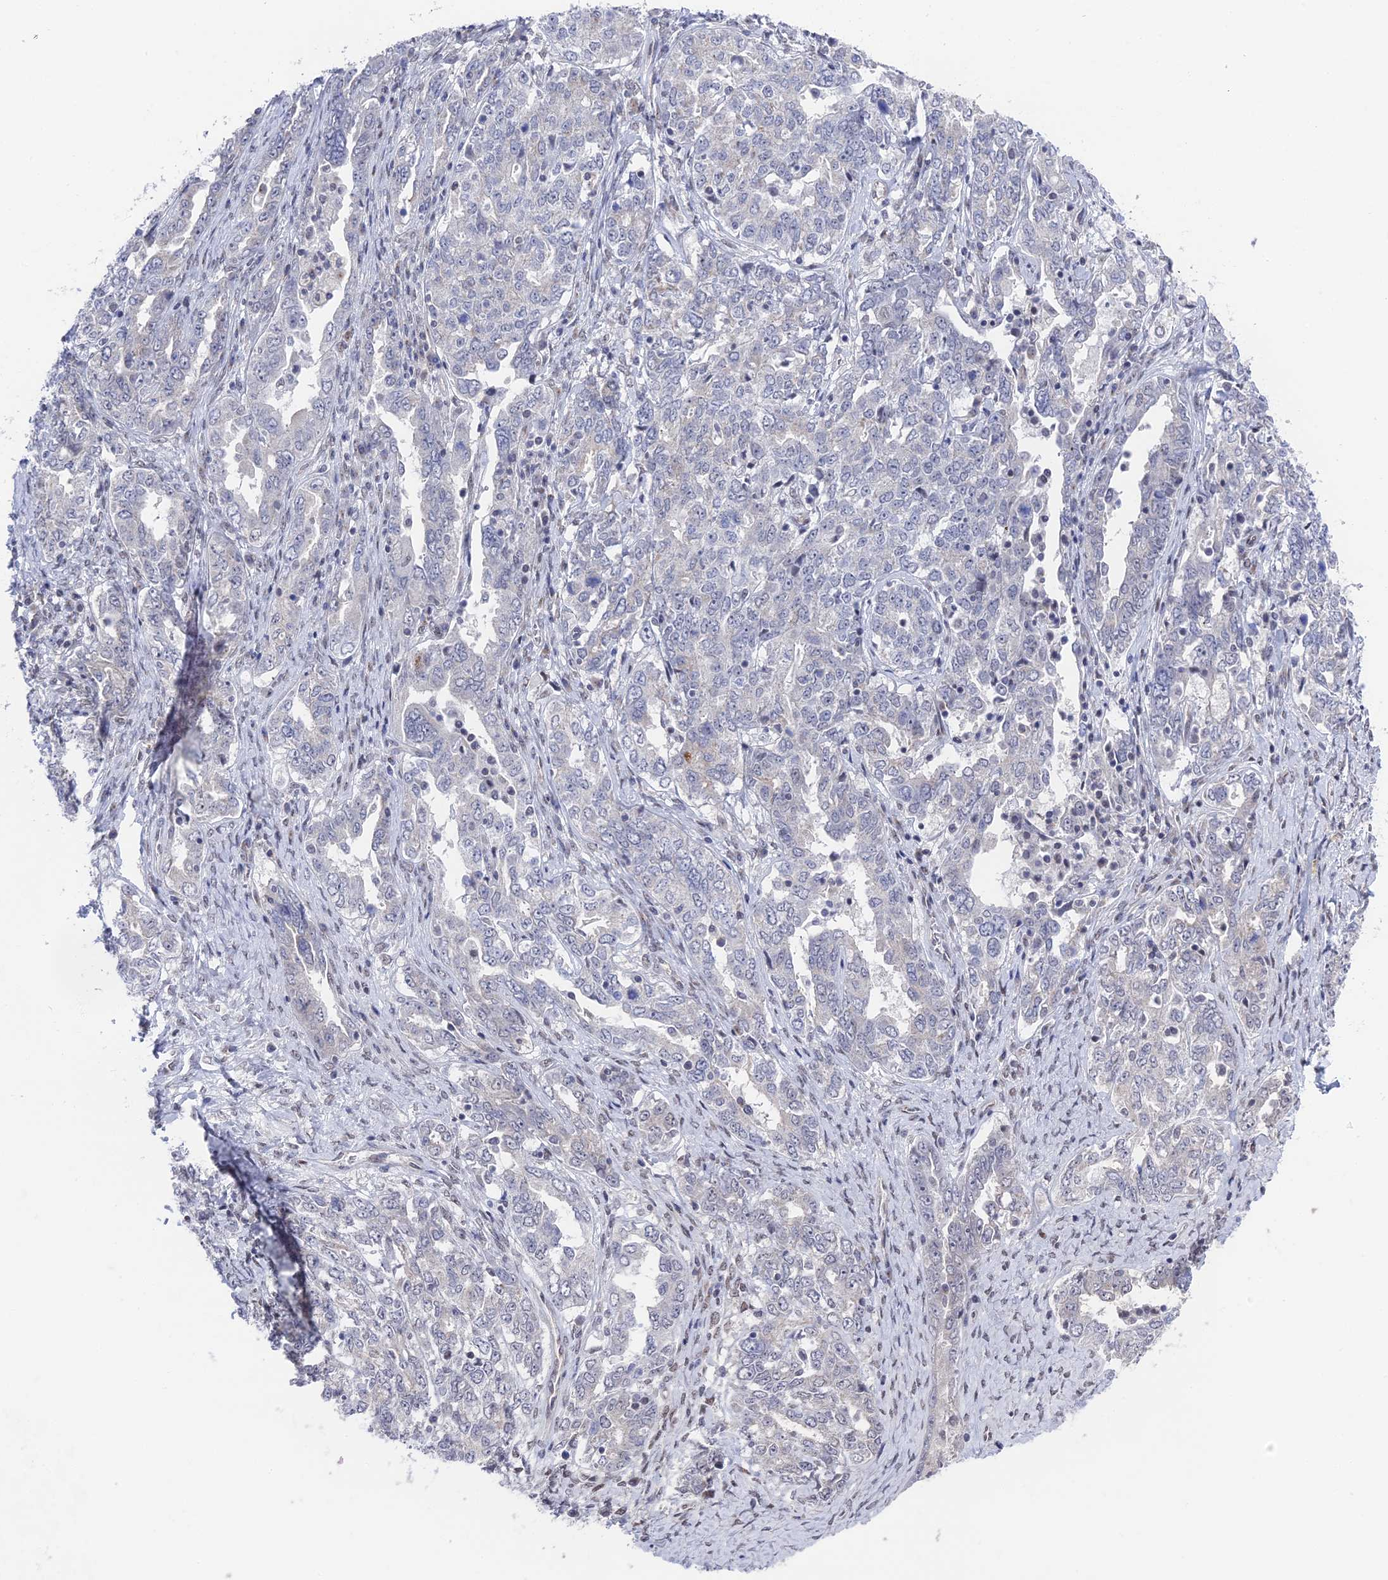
{"staining": {"intensity": "negative", "quantity": "none", "location": "none"}, "tissue": "ovarian cancer", "cell_type": "Tumor cells", "image_type": "cancer", "snomed": [{"axis": "morphology", "description": "Carcinoma, endometroid"}, {"axis": "topography", "description": "Ovary"}], "caption": "This image is of ovarian cancer (endometroid carcinoma) stained with immunohistochemistry (IHC) to label a protein in brown with the nuclei are counter-stained blue. There is no expression in tumor cells. The staining is performed using DAB (3,3'-diaminobenzidine) brown chromogen with nuclei counter-stained in using hematoxylin.", "gene": "FHIP2A", "patient": {"sex": "female", "age": 62}}